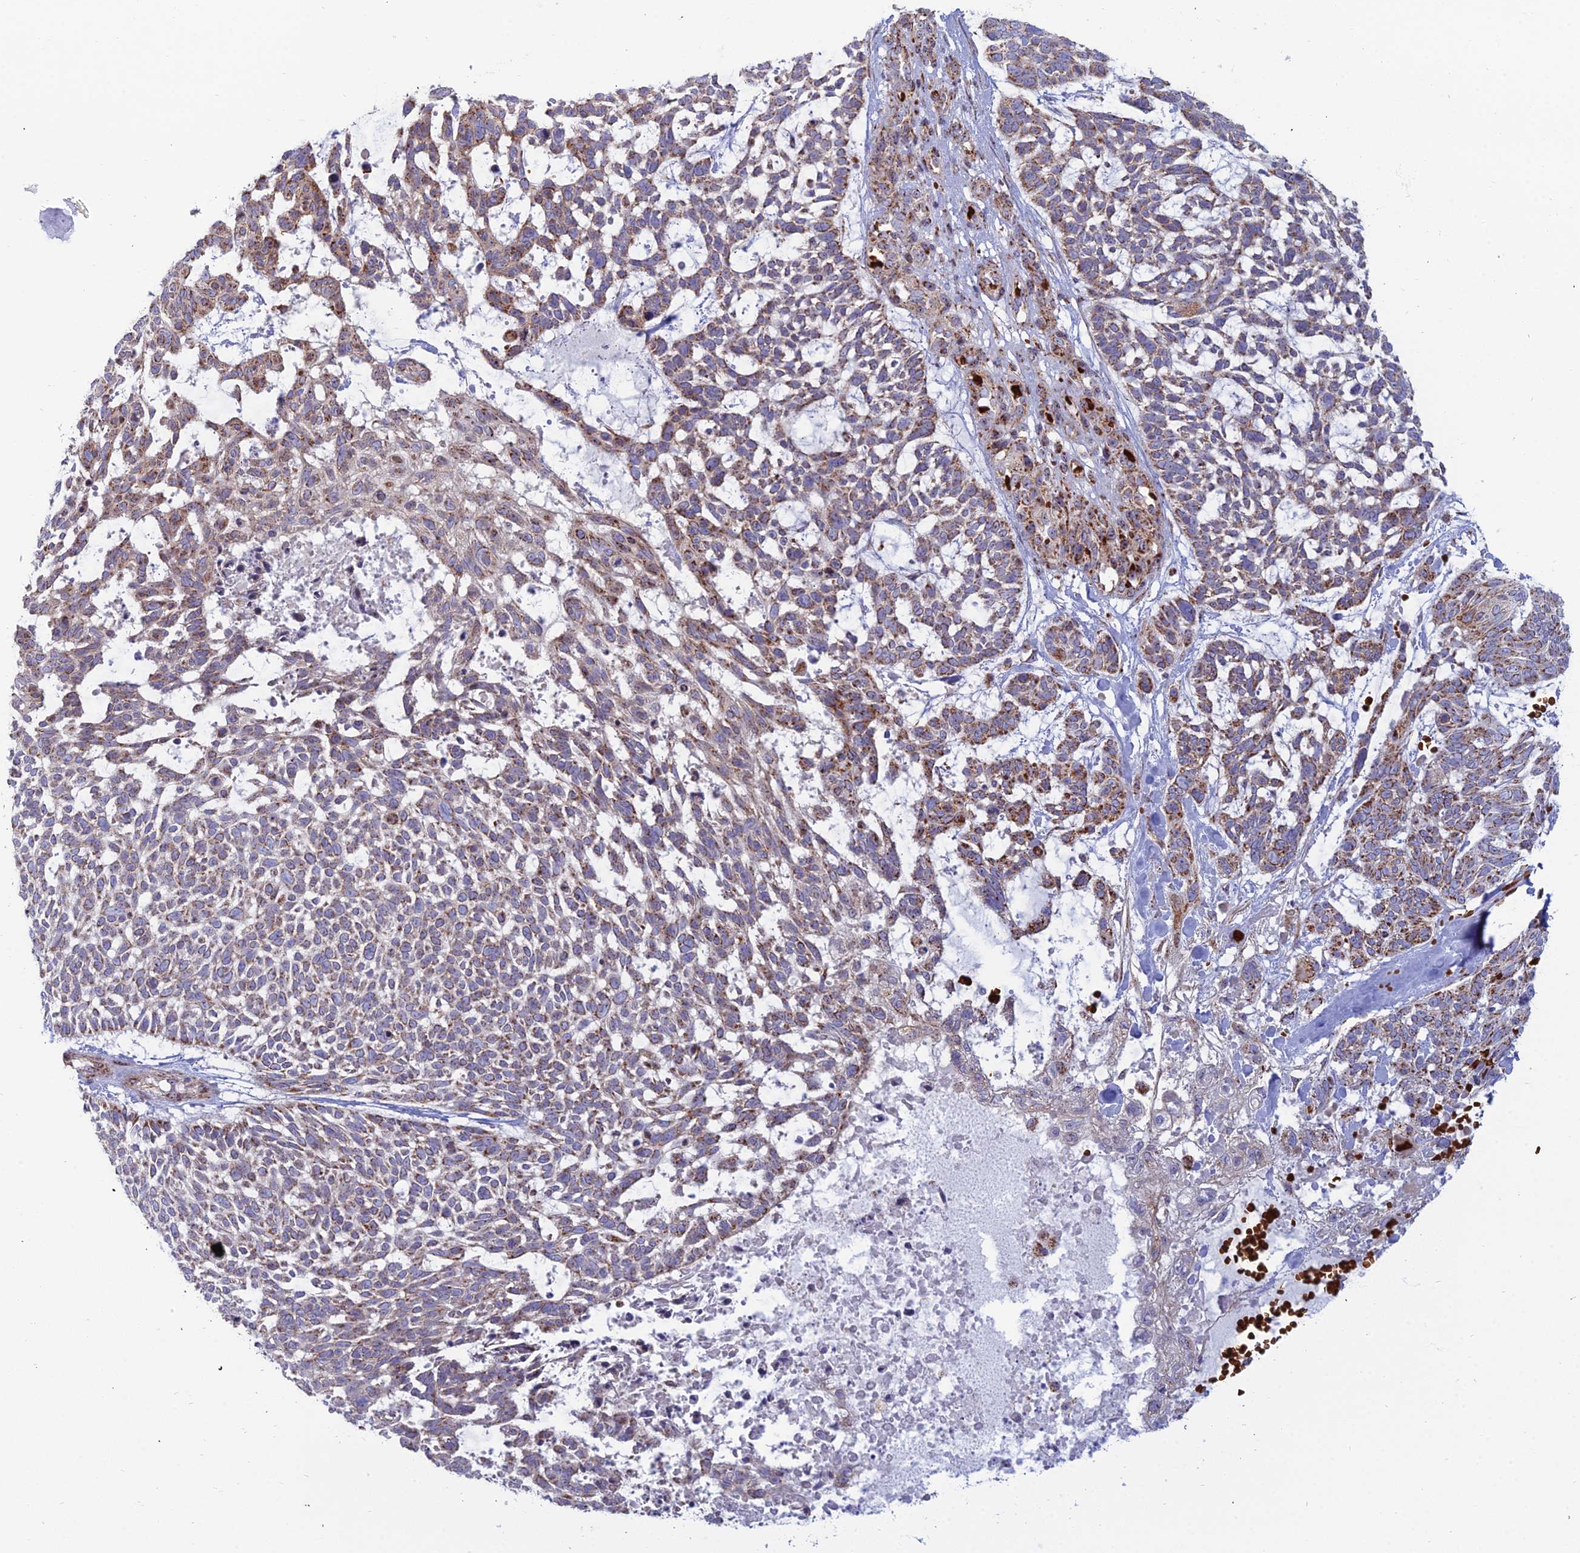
{"staining": {"intensity": "moderate", "quantity": "25%-75%", "location": "cytoplasmic/membranous"}, "tissue": "skin cancer", "cell_type": "Tumor cells", "image_type": "cancer", "snomed": [{"axis": "morphology", "description": "Basal cell carcinoma"}, {"axis": "topography", "description": "Skin"}], "caption": "There is medium levels of moderate cytoplasmic/membranous positivity in tumor cells of skin basal cell carcinoma, as demonstrated by immunohistochemical staining (brown color).", "gene": "SLC35F4", "patient": {"sex": "male", "age": 88}}